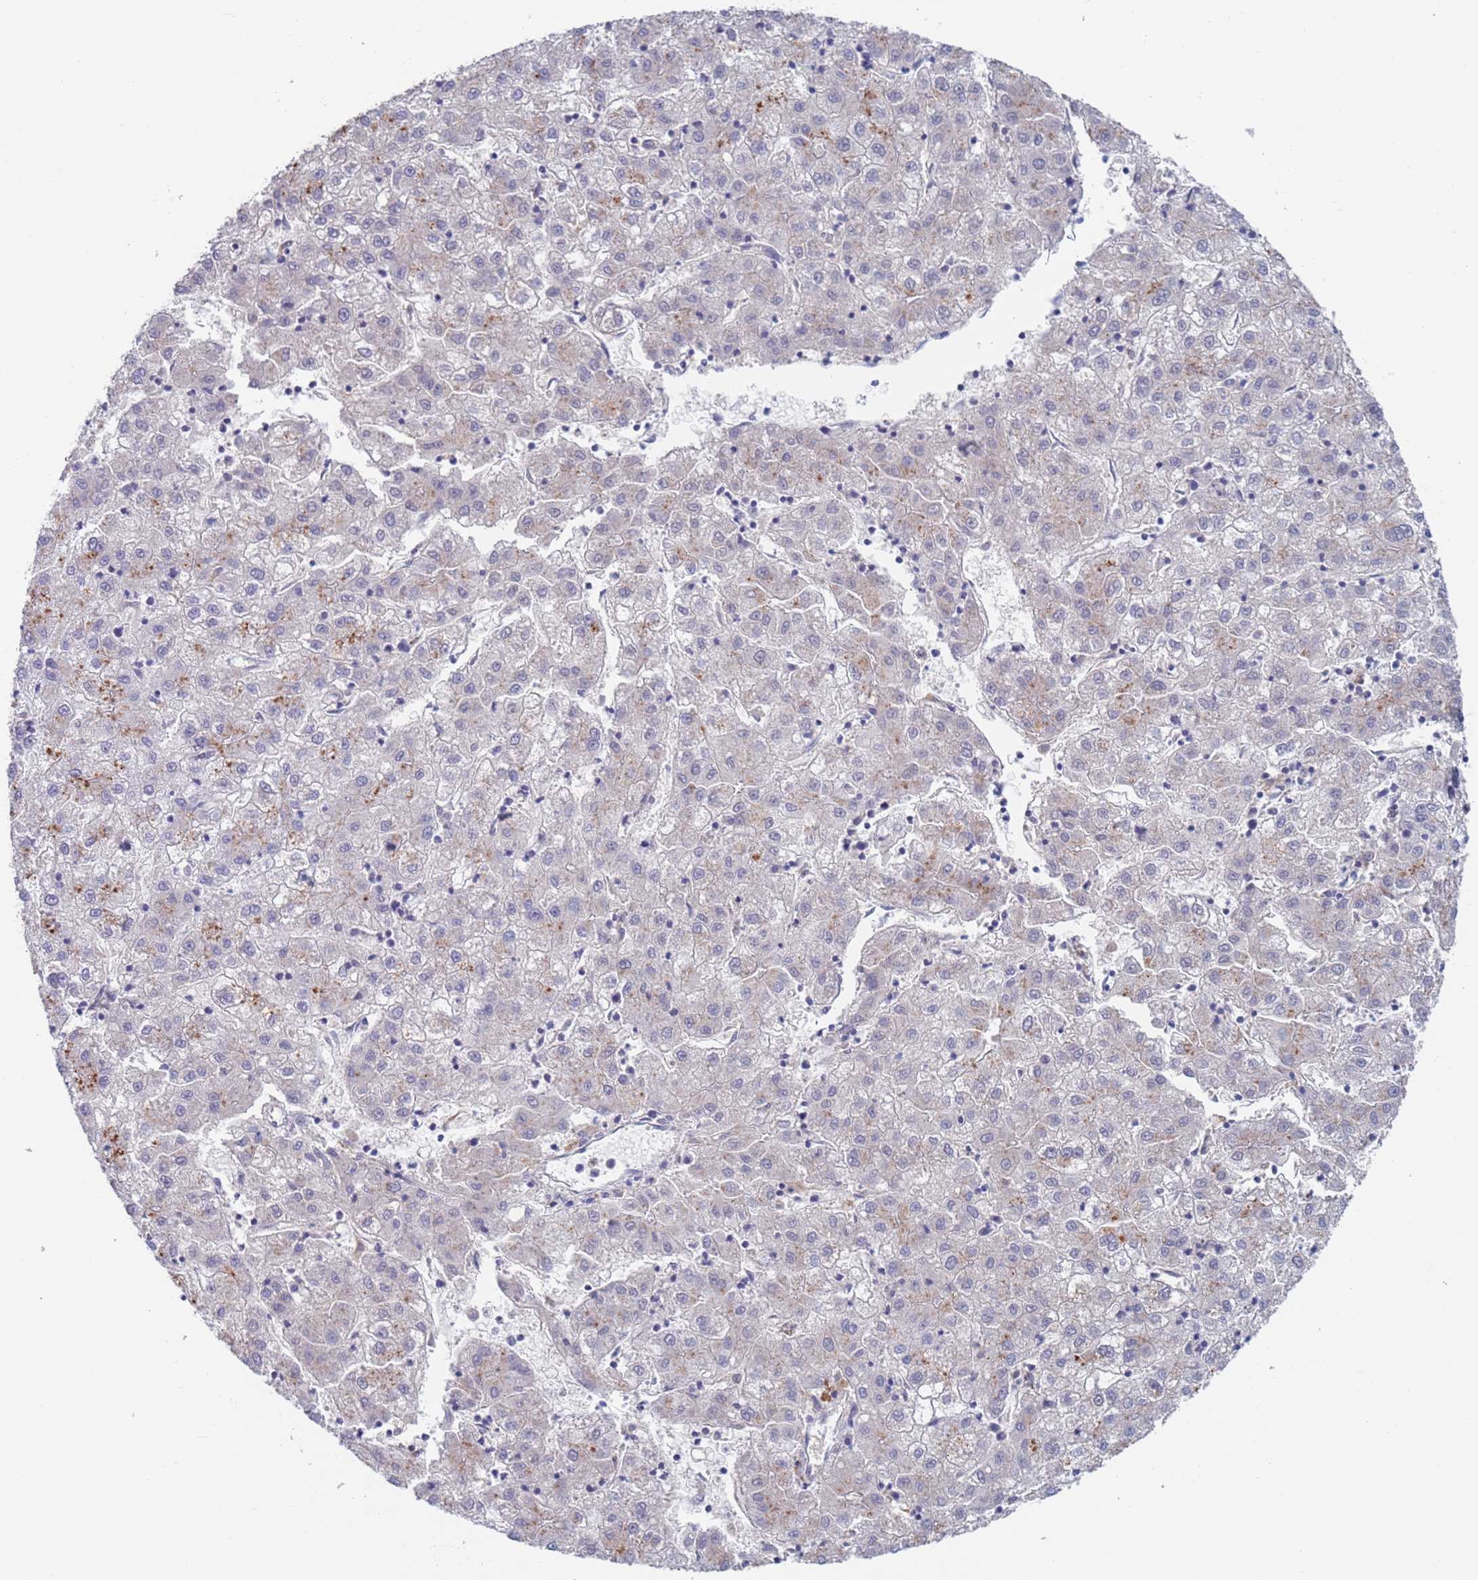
{"staining": {"intensity": "negative", "quantity": "none", "location": "none"}, "tissue": "liver cancer", "cell_type": "Tumor cells", "image_type": "cancer", "snomed": [{"axis": "morphology", "description": "Carcinoma, Hepatocellular, NOS"}, {"axis": "topography", "description": "Liver"}], "caption": "Immunohistochemistry of liver cancer (hepatocellular carcinoma) reveals no staining in tumor cells.", "gene": "FUCA1", "patient": {"sex": "male", "age": 72}}